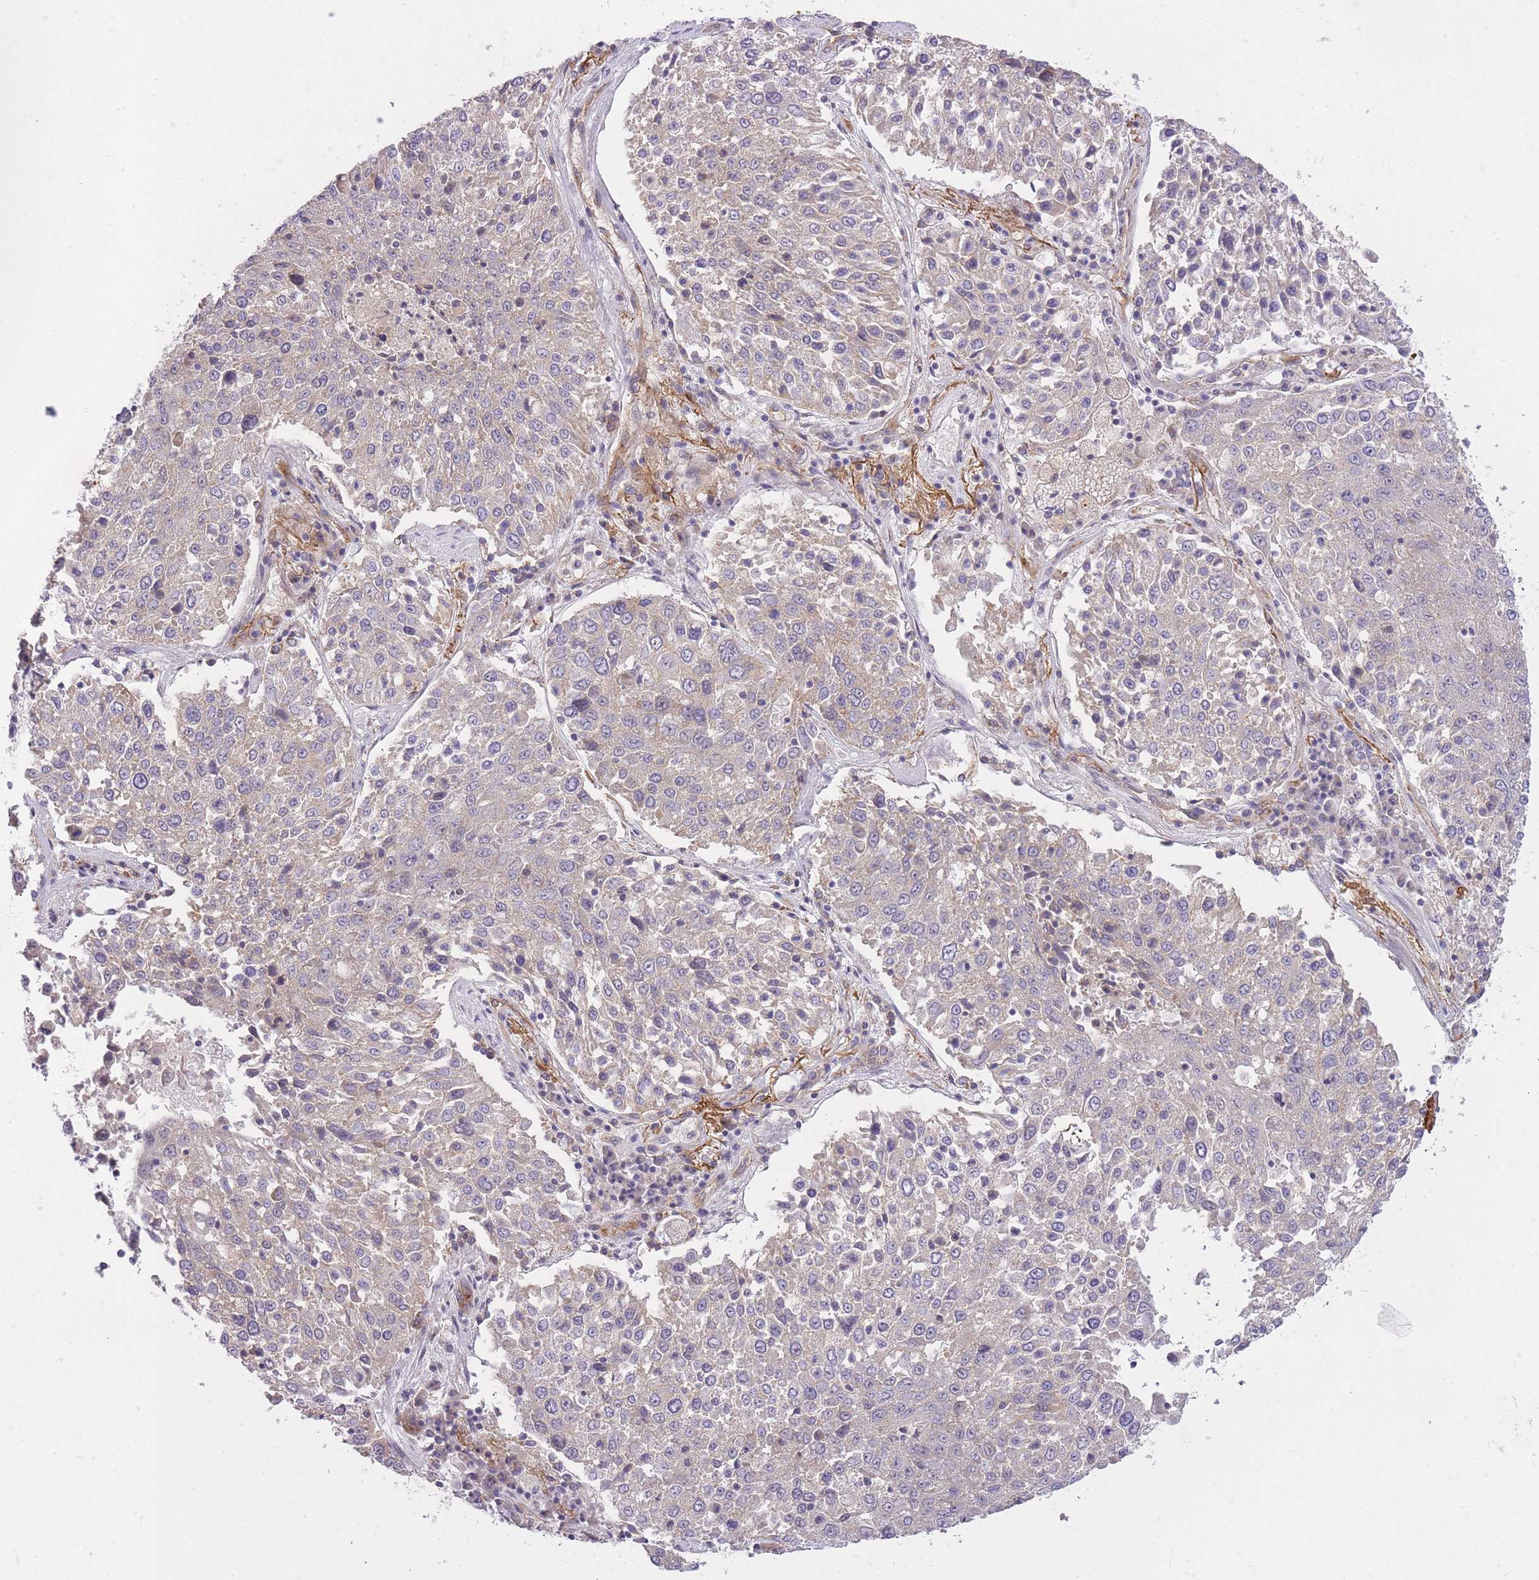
{"staining": {"intensity": "negative", "quantity": "none", "location": "none"}, "tissue": "lung cancer", "cell_type": "Tumor cells", "image_type": "cancer", "snomed": [{"axis": "morphology", "description": "Squamous cell carcinoma, NOS"}, {"axis": "topography", "description": "Lung"}], "caption": "Immunohistochemical staining of lung cancer (squamous cell carcinoma) shows no significant staining in tumor cells.", "gene": "REV1", "patient": {"sex": "male", "age": 65}}